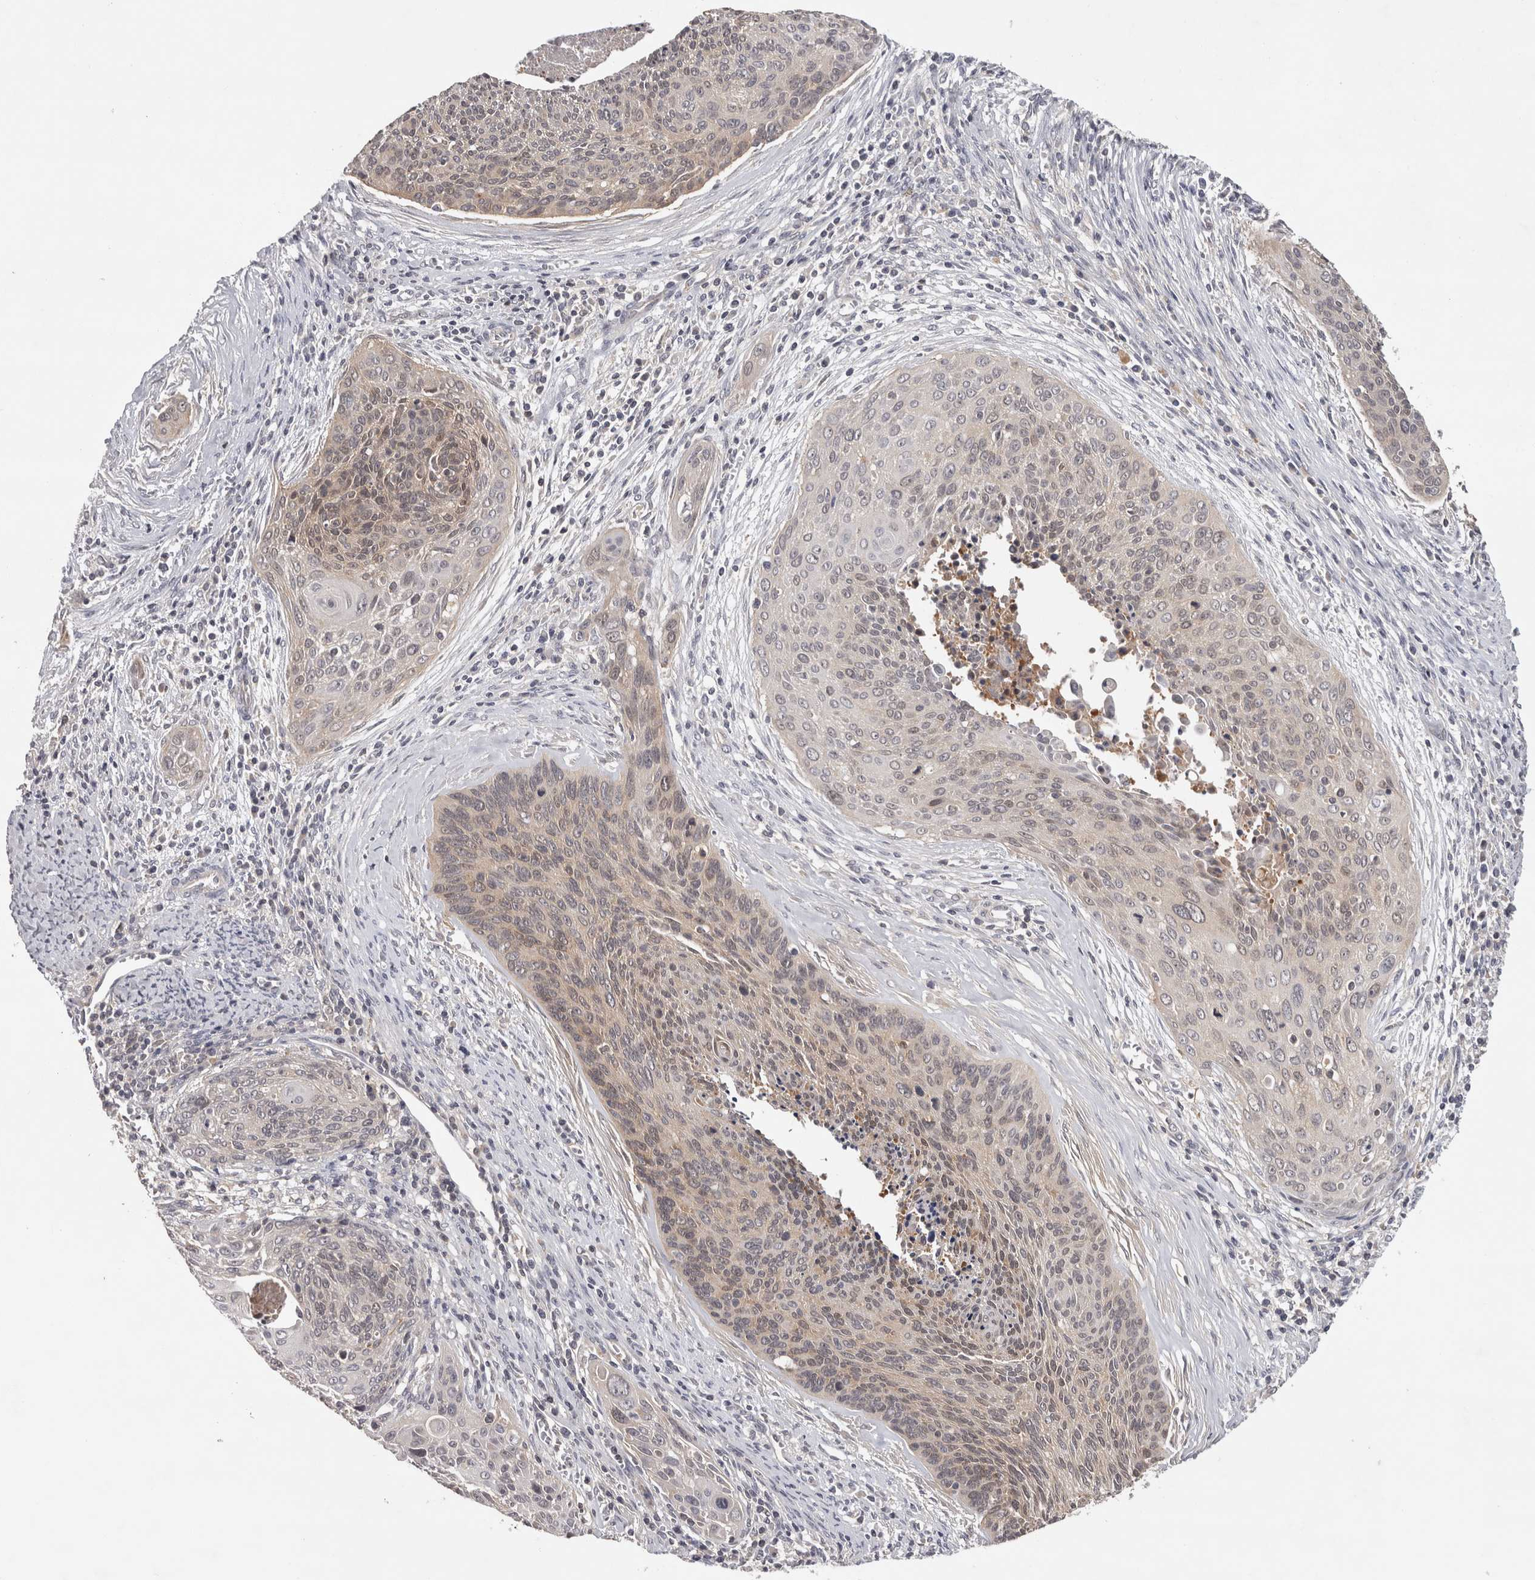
{"staining": {"intensity": "weak", "quantity": "<25%", "location": "cytoplasmic/membranous"}, "tissue": "cervical cancer", "cell_type": "Tumor cells", "image_type": "cancer", "snomed": [{"axis": "morphology", "description": "Squamous cell carcinoma, NOS"}, {"axis": "topography", "description": "Cervix"}], "caption": "Human squamous cell carcinoma (cervical) stained for a protein using IHC shows no positivity in tumor cells.", "gene": "ACAT2", "patient": {"sex": "female", "age": 55}}